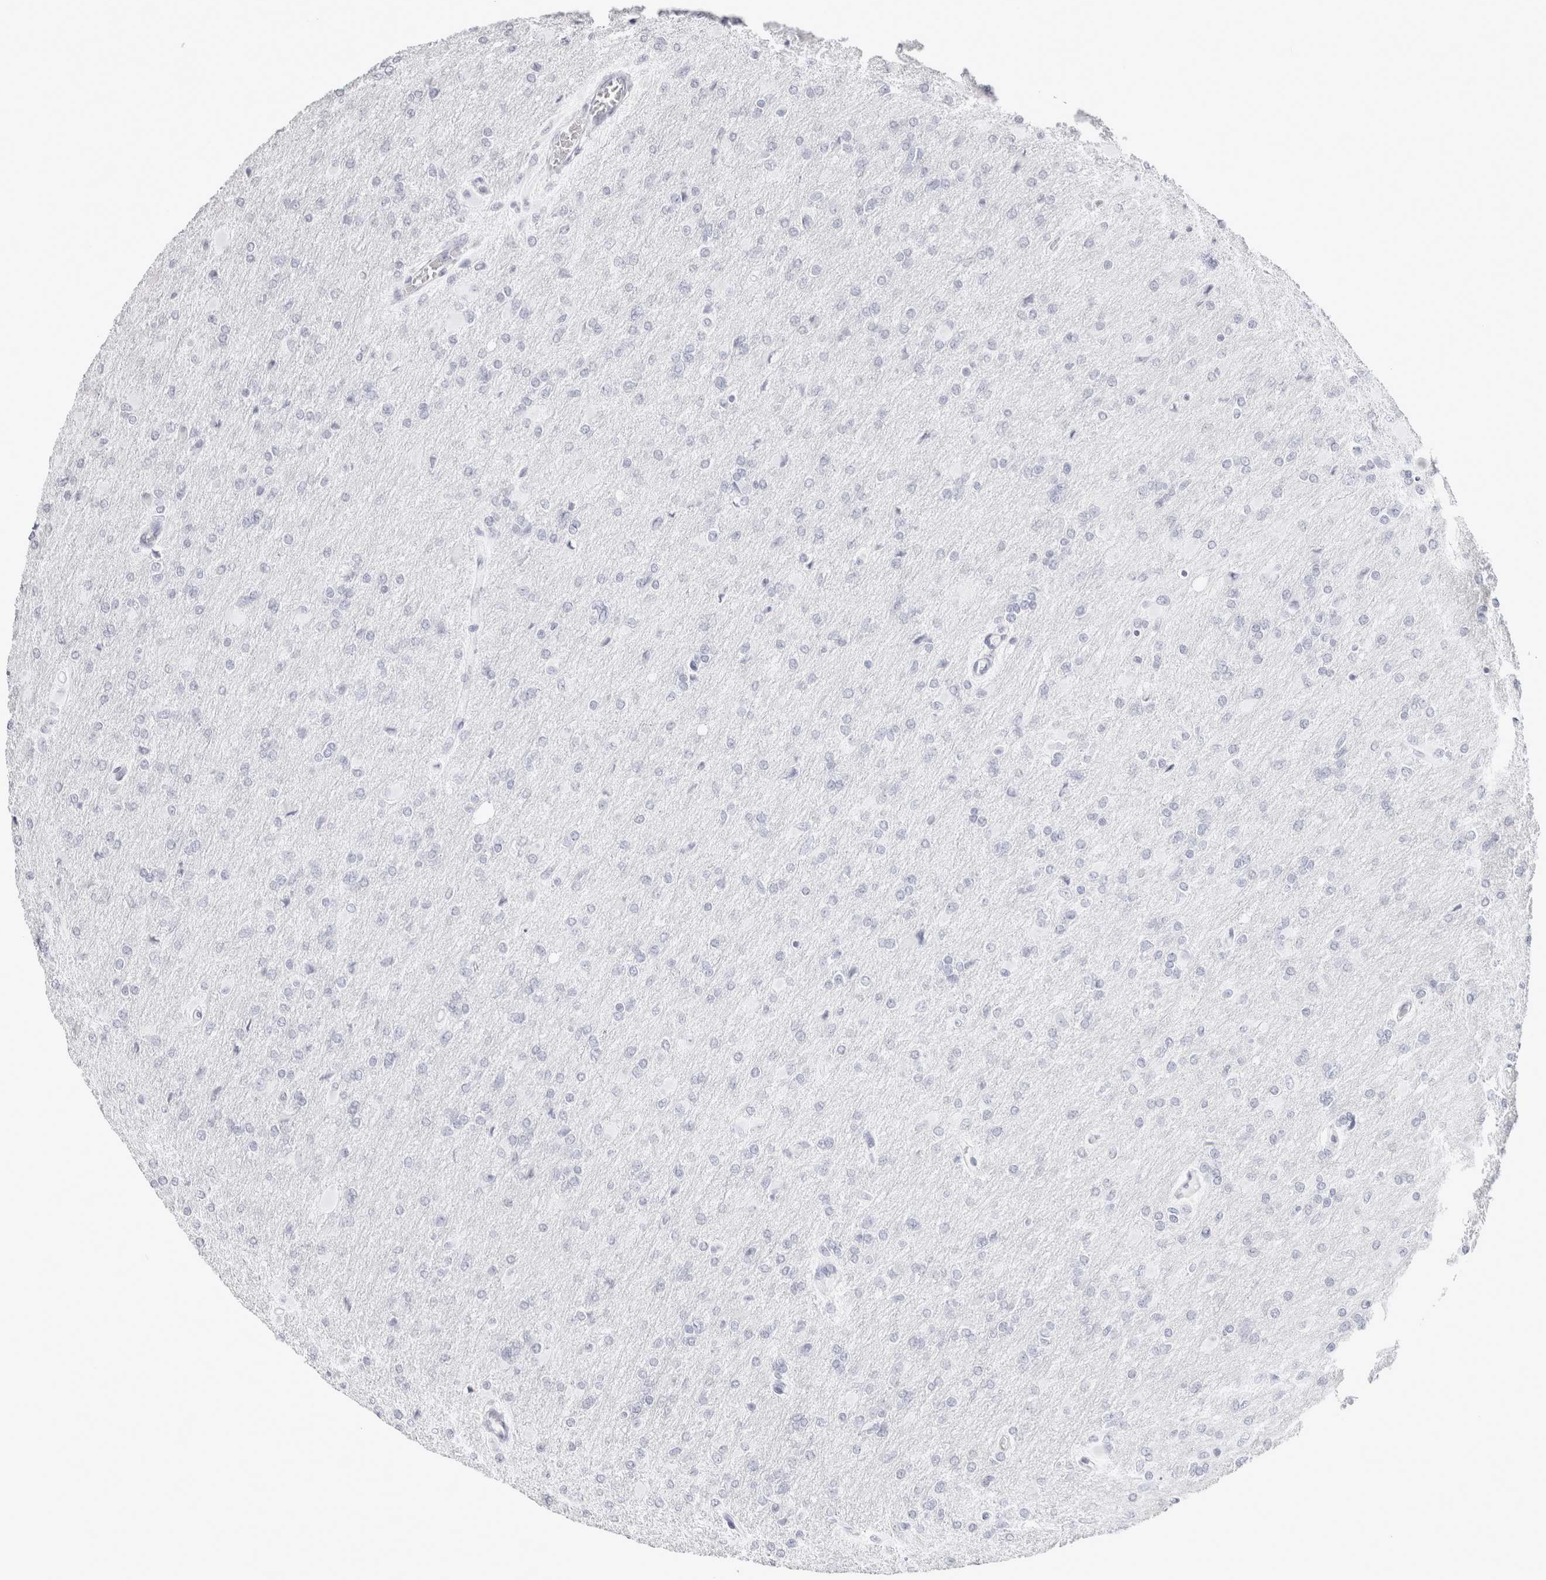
{"staining": {"intensity": "negative", "quantity": "none", "location": "none"}, "tissue": "glioma", "cell_type": "Tumor cells", "image_type": "cancer", "snomed": [{"axis": "morphology", "description": "Glioma, malignant, High grade"}, {"axis": "topography", "description": "Cerebral cortex"}], "caption": "Tumor cells show no significant protein positivity in glioma. (DAB immunohistochemistry (IHC) with hematoxylin counter stain).", "gene": "GARIN1A", "patient": {"sex": "female", "age": 36}}